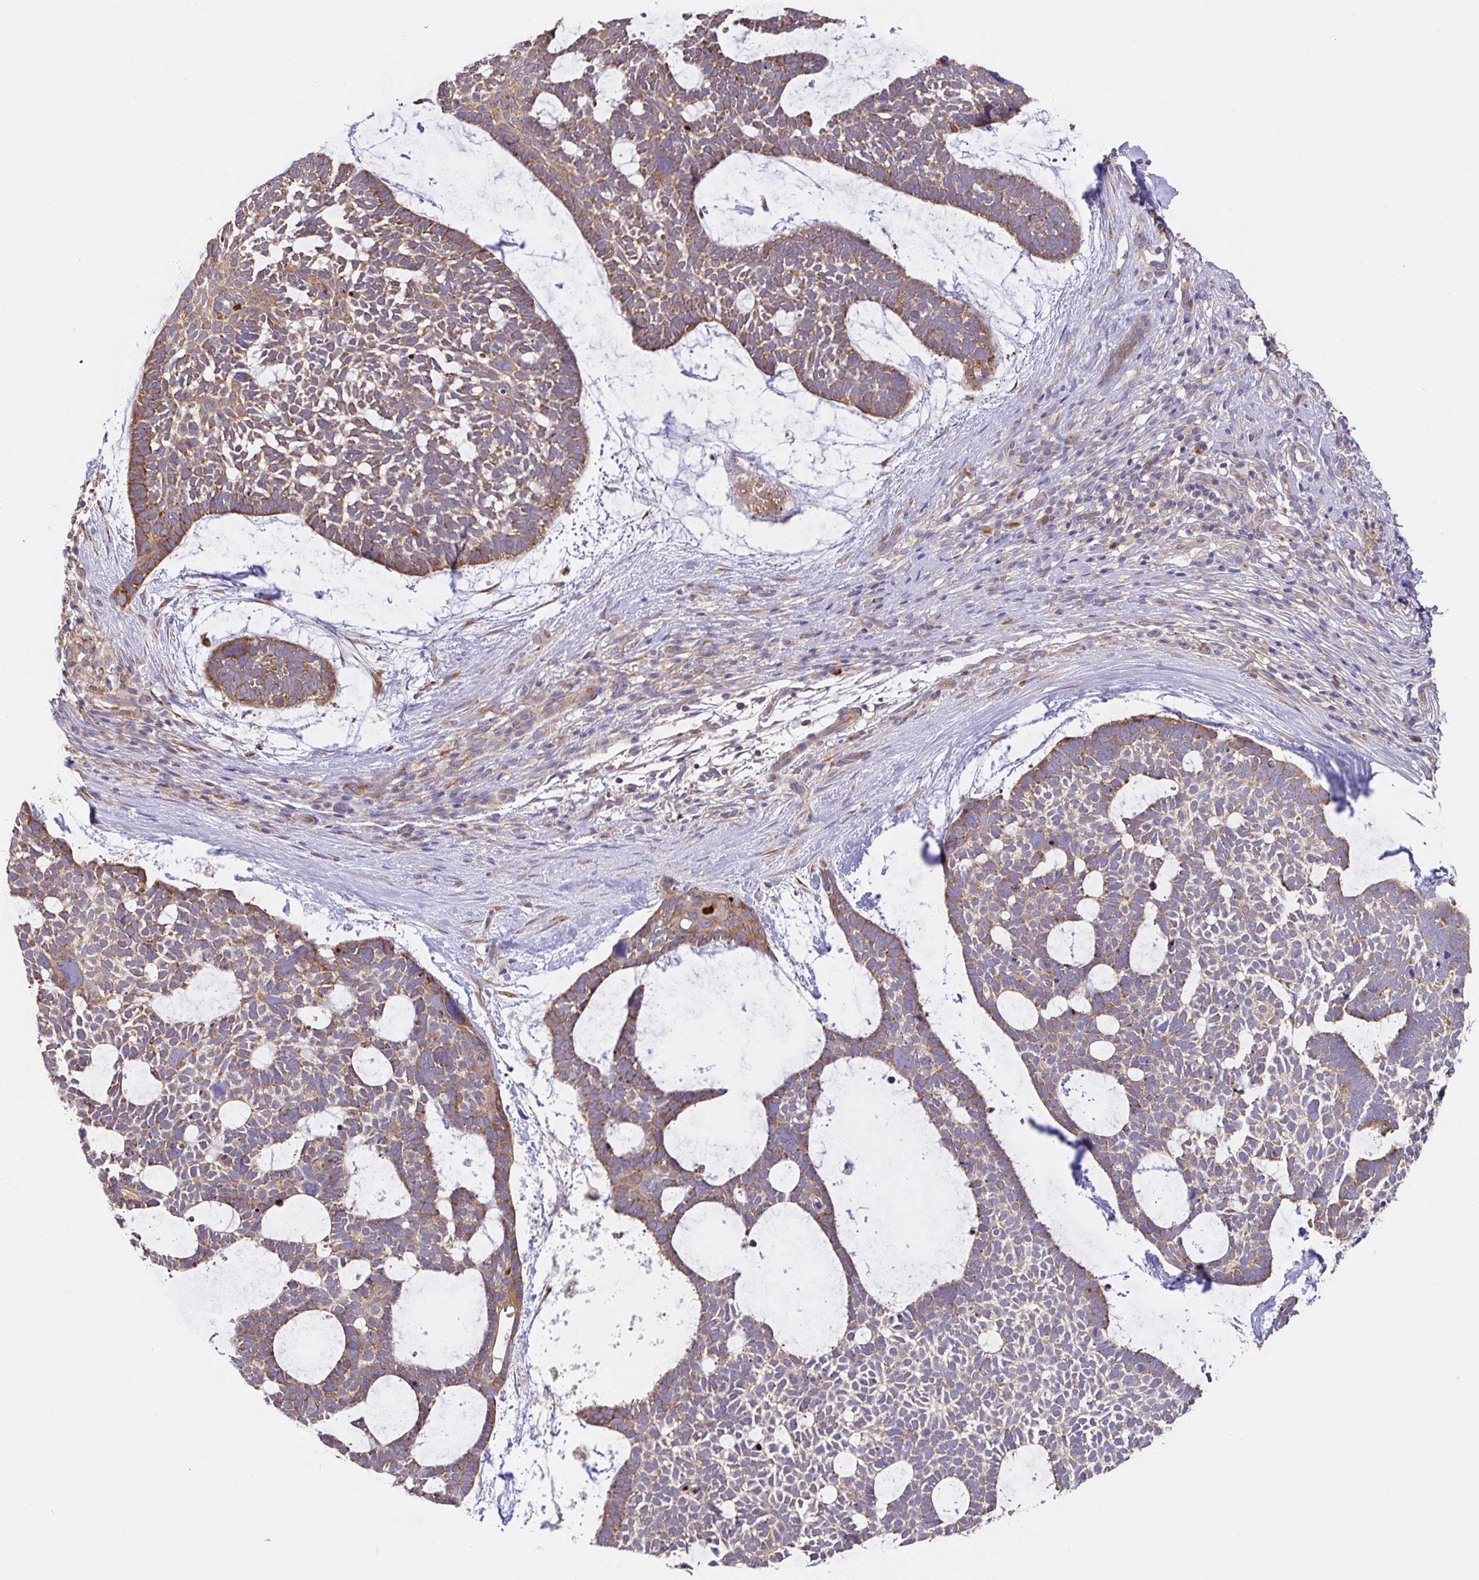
{"staining": {"intensity": "weak", "quantity": "25%-75%", "location": "cytoplasmic/membranous"}, "tissue": "skin cancer", "cell_type": "Tumor cells", "image_type": "cancer", "snomed": [{"axis": "morphology", "description": "Basal cell carcinoma"}, {"axis": "topography", "description": "Skin"}], "caption": "DAB (3,3'-diaminobenzidine) immunohistochemical staining of human basal cell carcinoma (skin) shows weak cytoplasmic/membranous protein positivity in approximately 25%-75% of tumor cells.", "gene": "PDPK1", "patient": {"sex": "male", "age": 64}}